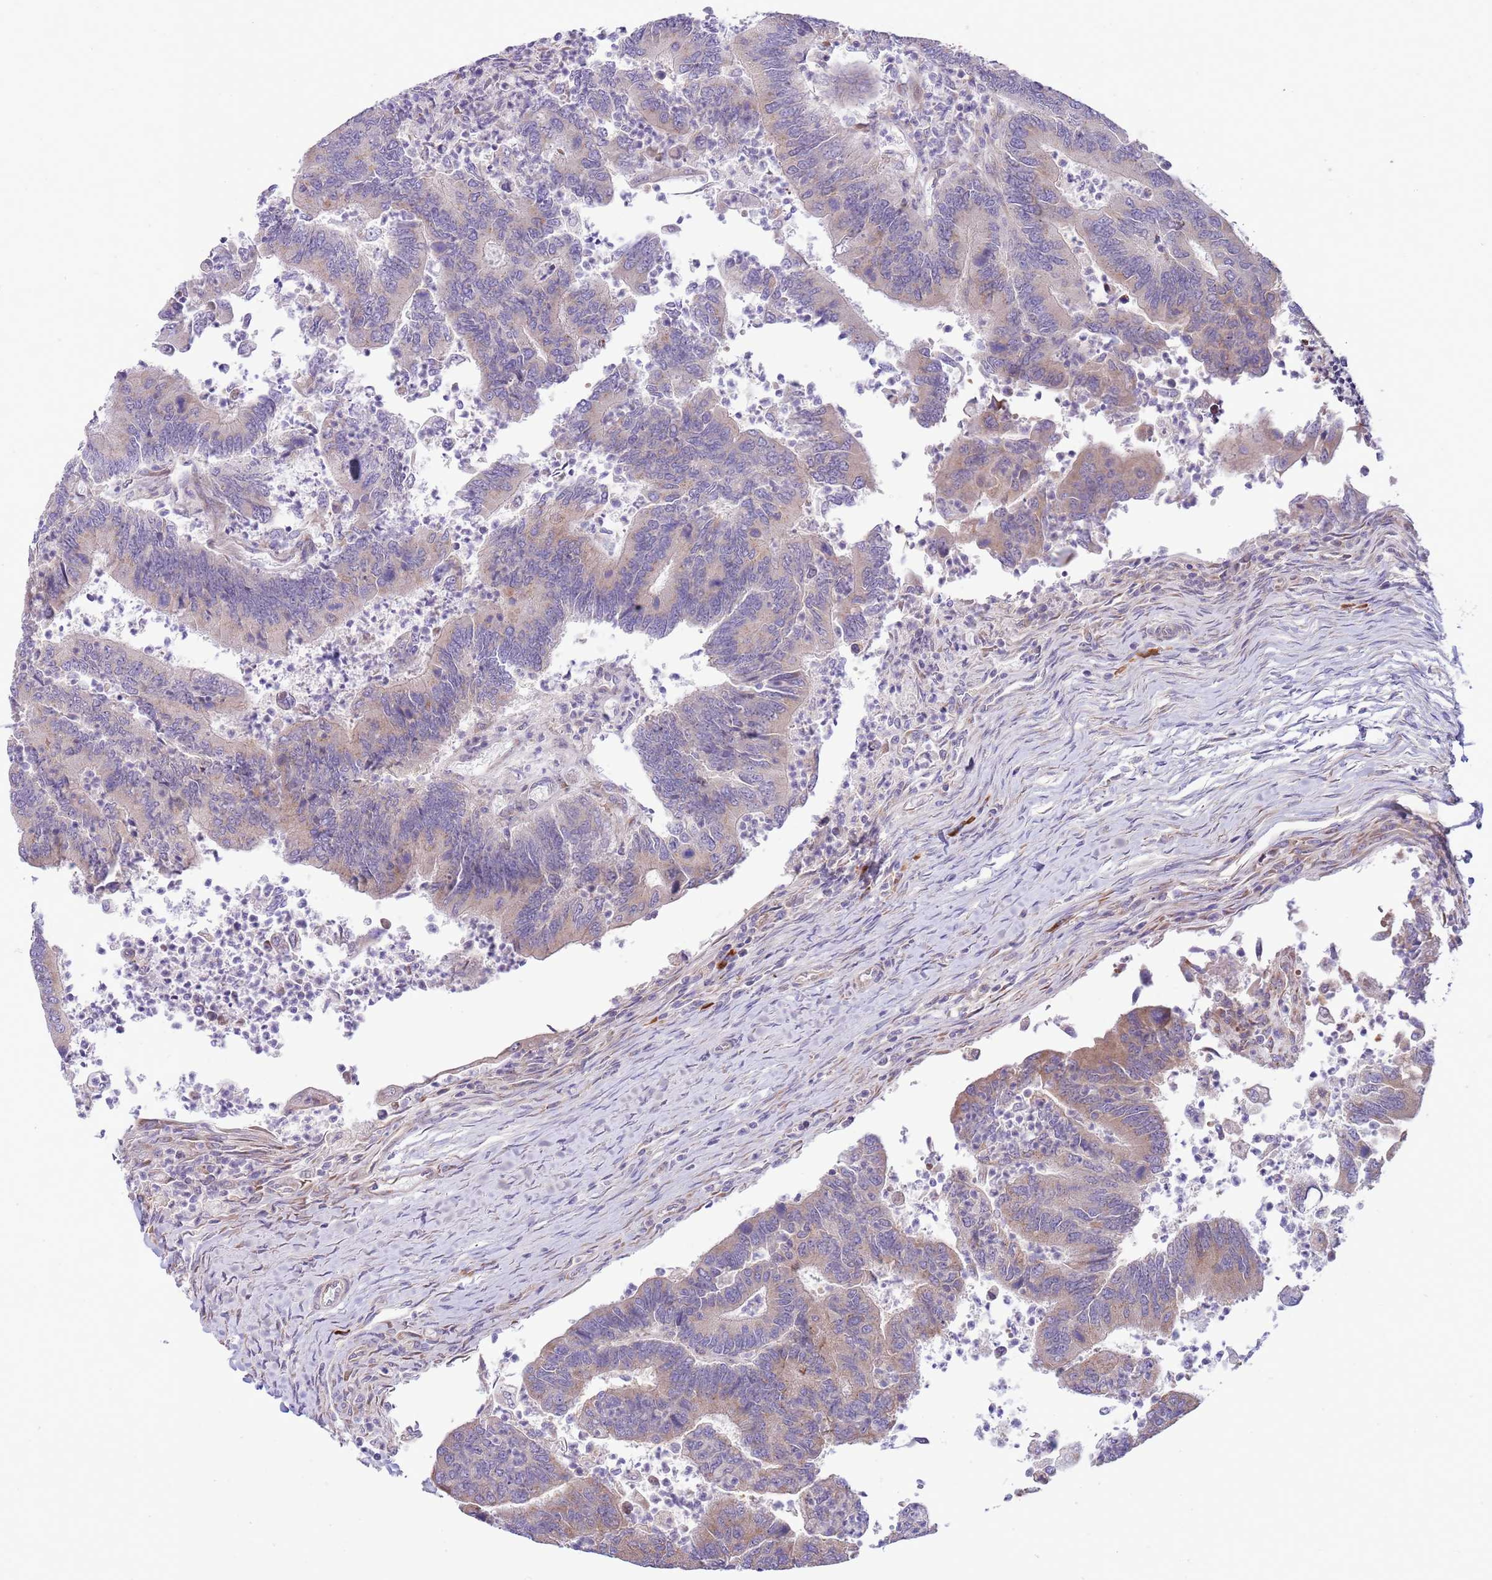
{"staining": {"intensity": "weak", "quantity": "25%-75%", "location": "cytoplasmic/membranous"}, "tissue": "colorectal cancer", "cell_type": "Tumor cells", "image_type": "cancer", "snomed": [{"axis": "morphology", "description": "Adenocarcinoma, NOS"}, {"axis": "topography", "description": "Colon"}], "caption": "There is low levels of weak cytoplasmic/membranous staining in tumor cells of colorectal cancer, as demonstrated by immunohistochemical staining (brown color).", "gene": "DAND5", "patient": {"sex": "female", "age": 67}}